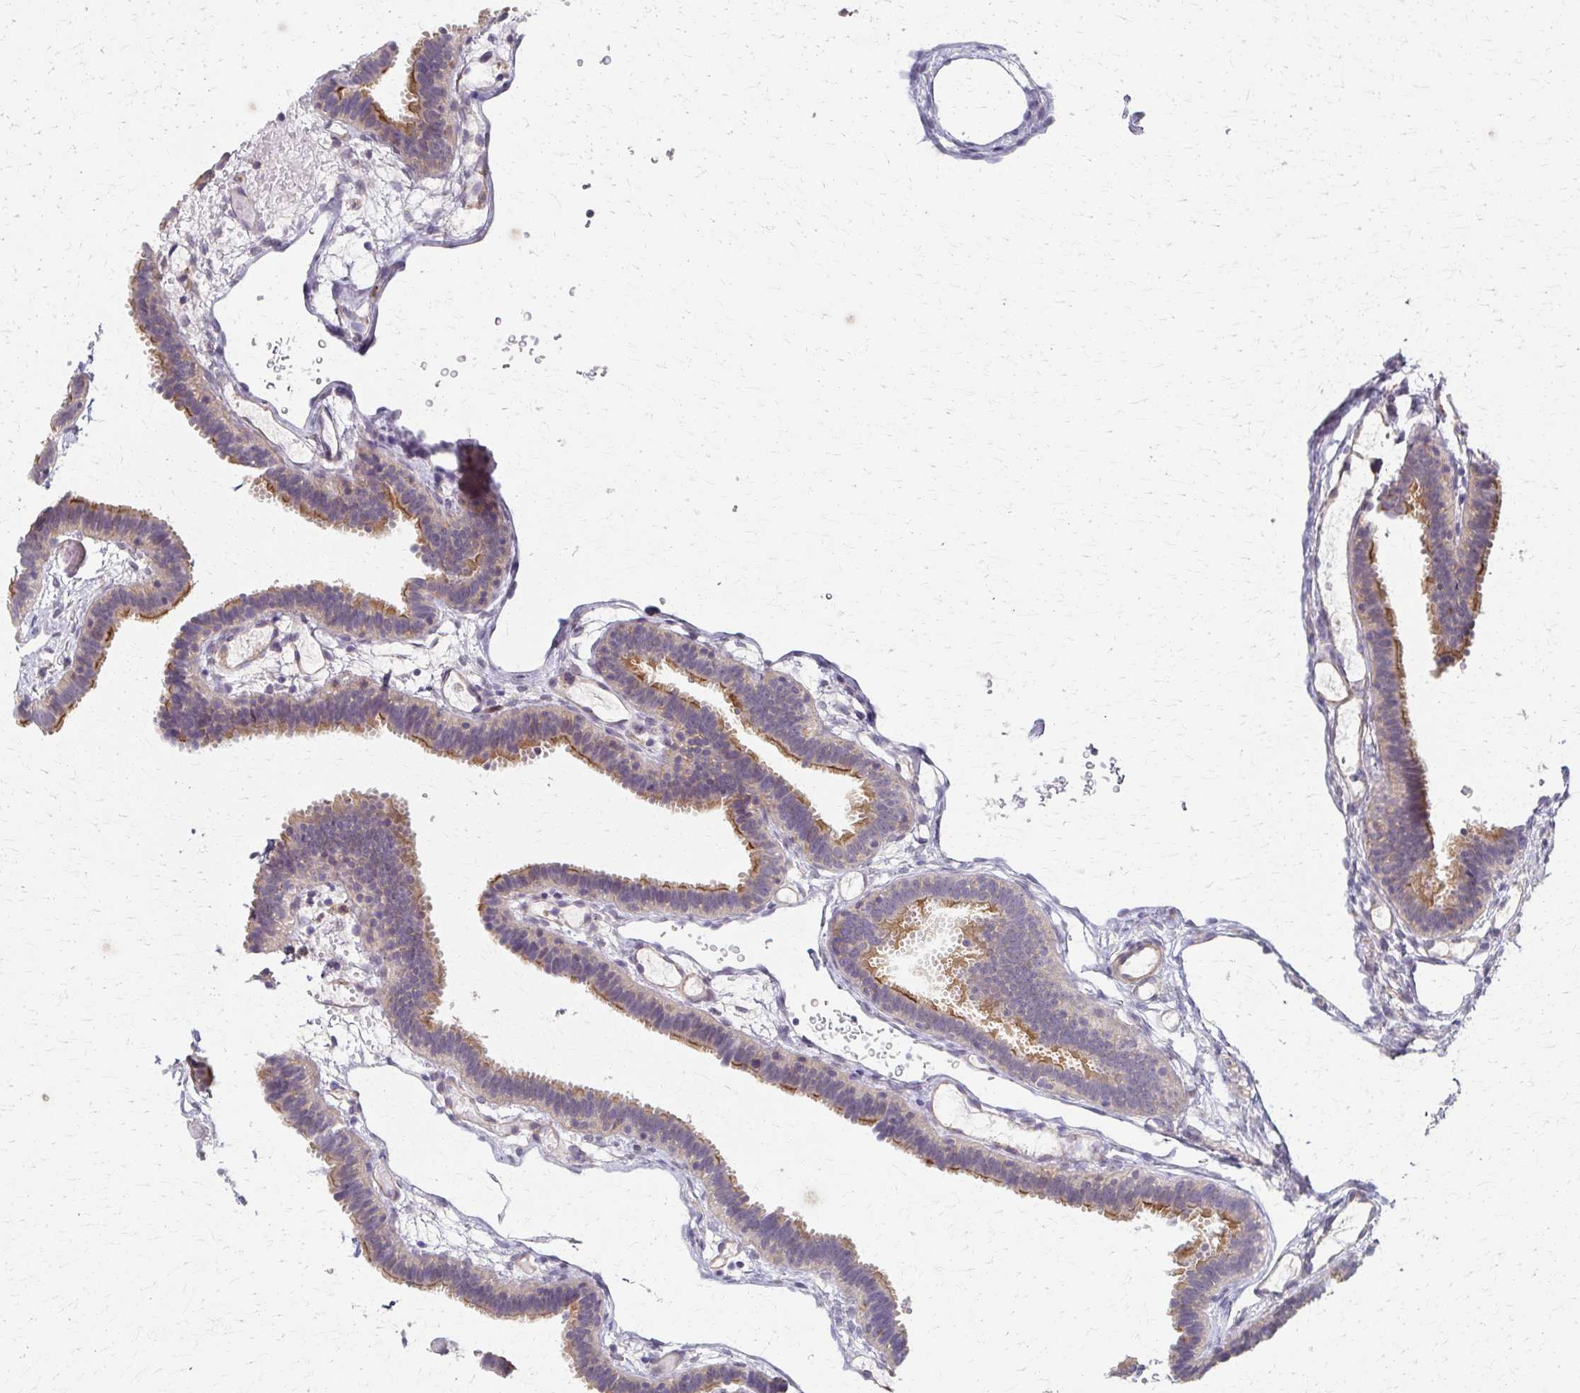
{"staining": {"intensity": "moderate", "quantity": "<25%", "location": "cytoplasmic/membranous"}, "tissue": "fallopian tube", "cell_type": "Glandular cells", "image_type": "normal", "snomed": [{"axis": "morphology", "description": "Normal tissue, NOS"}, {"axis": "topography", "description": "Fallopian tube"}], "caption": "Protein staining of benign fallopian tube exhibits moderate cytoplasmic/membranous positivity in approximately <25% of glandular cells.", "gene": "EOLA1", "patient": {"sex": "female", "age": 37}}